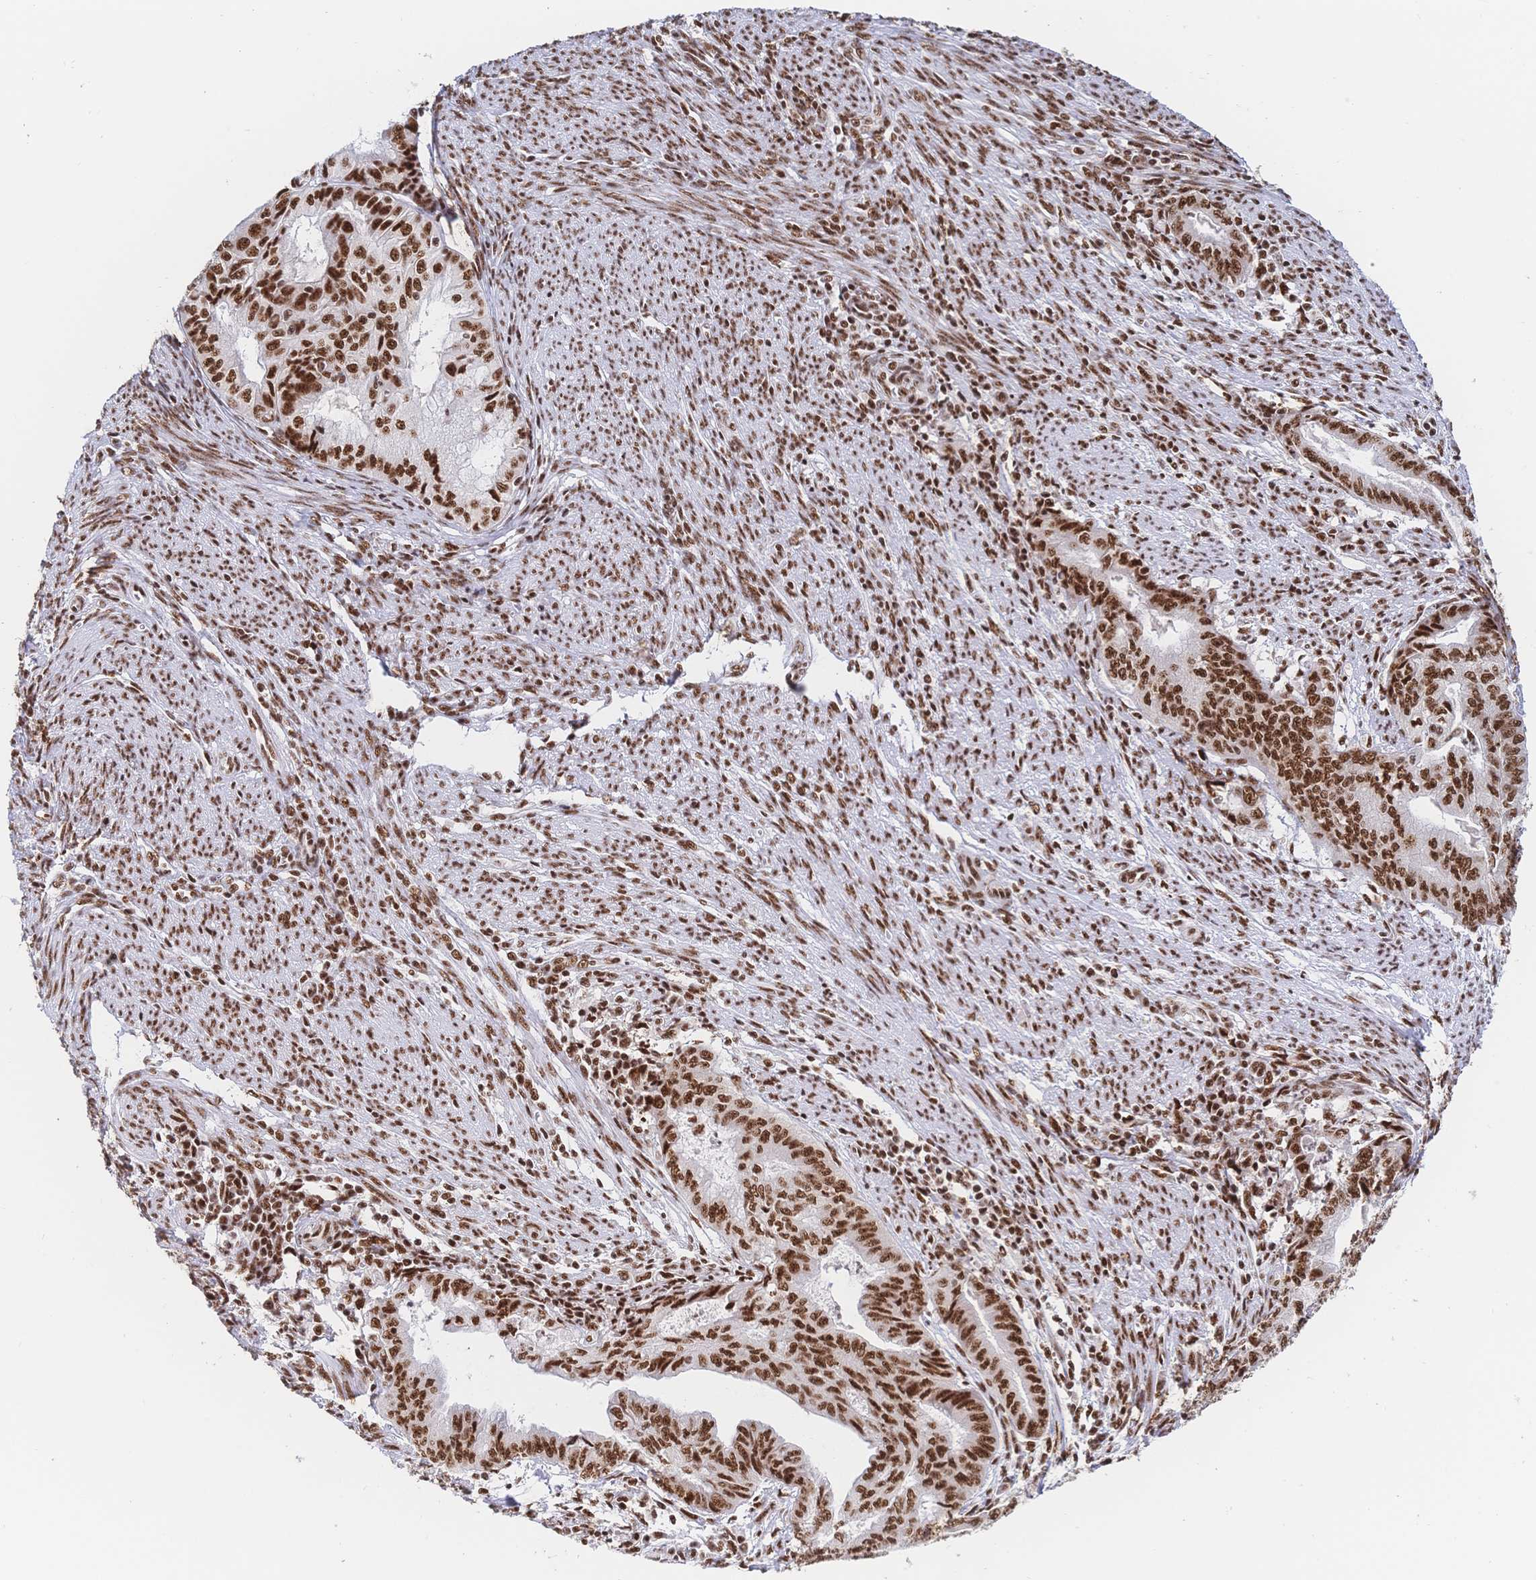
{"staining": {"intensity": "strong", "quantity": ">75%", "location": "nuclear"}, "tissue": "endometrial cancer", "cell_type": "Tumor cells", "image_type": "cancer", "snomed": [{"axis": "morphology", "description": "Adenocarcinoma, NOS"}, {"axis": "topography", "description": "Endometrium"}], "caption": "An image of endometrial cancer (adenocarcinoma) stained for a protein displays strong nuclear brown staining in tumor cells.", "gene": "SRSF1", "patient": {"sex": "female", "age": 79}}